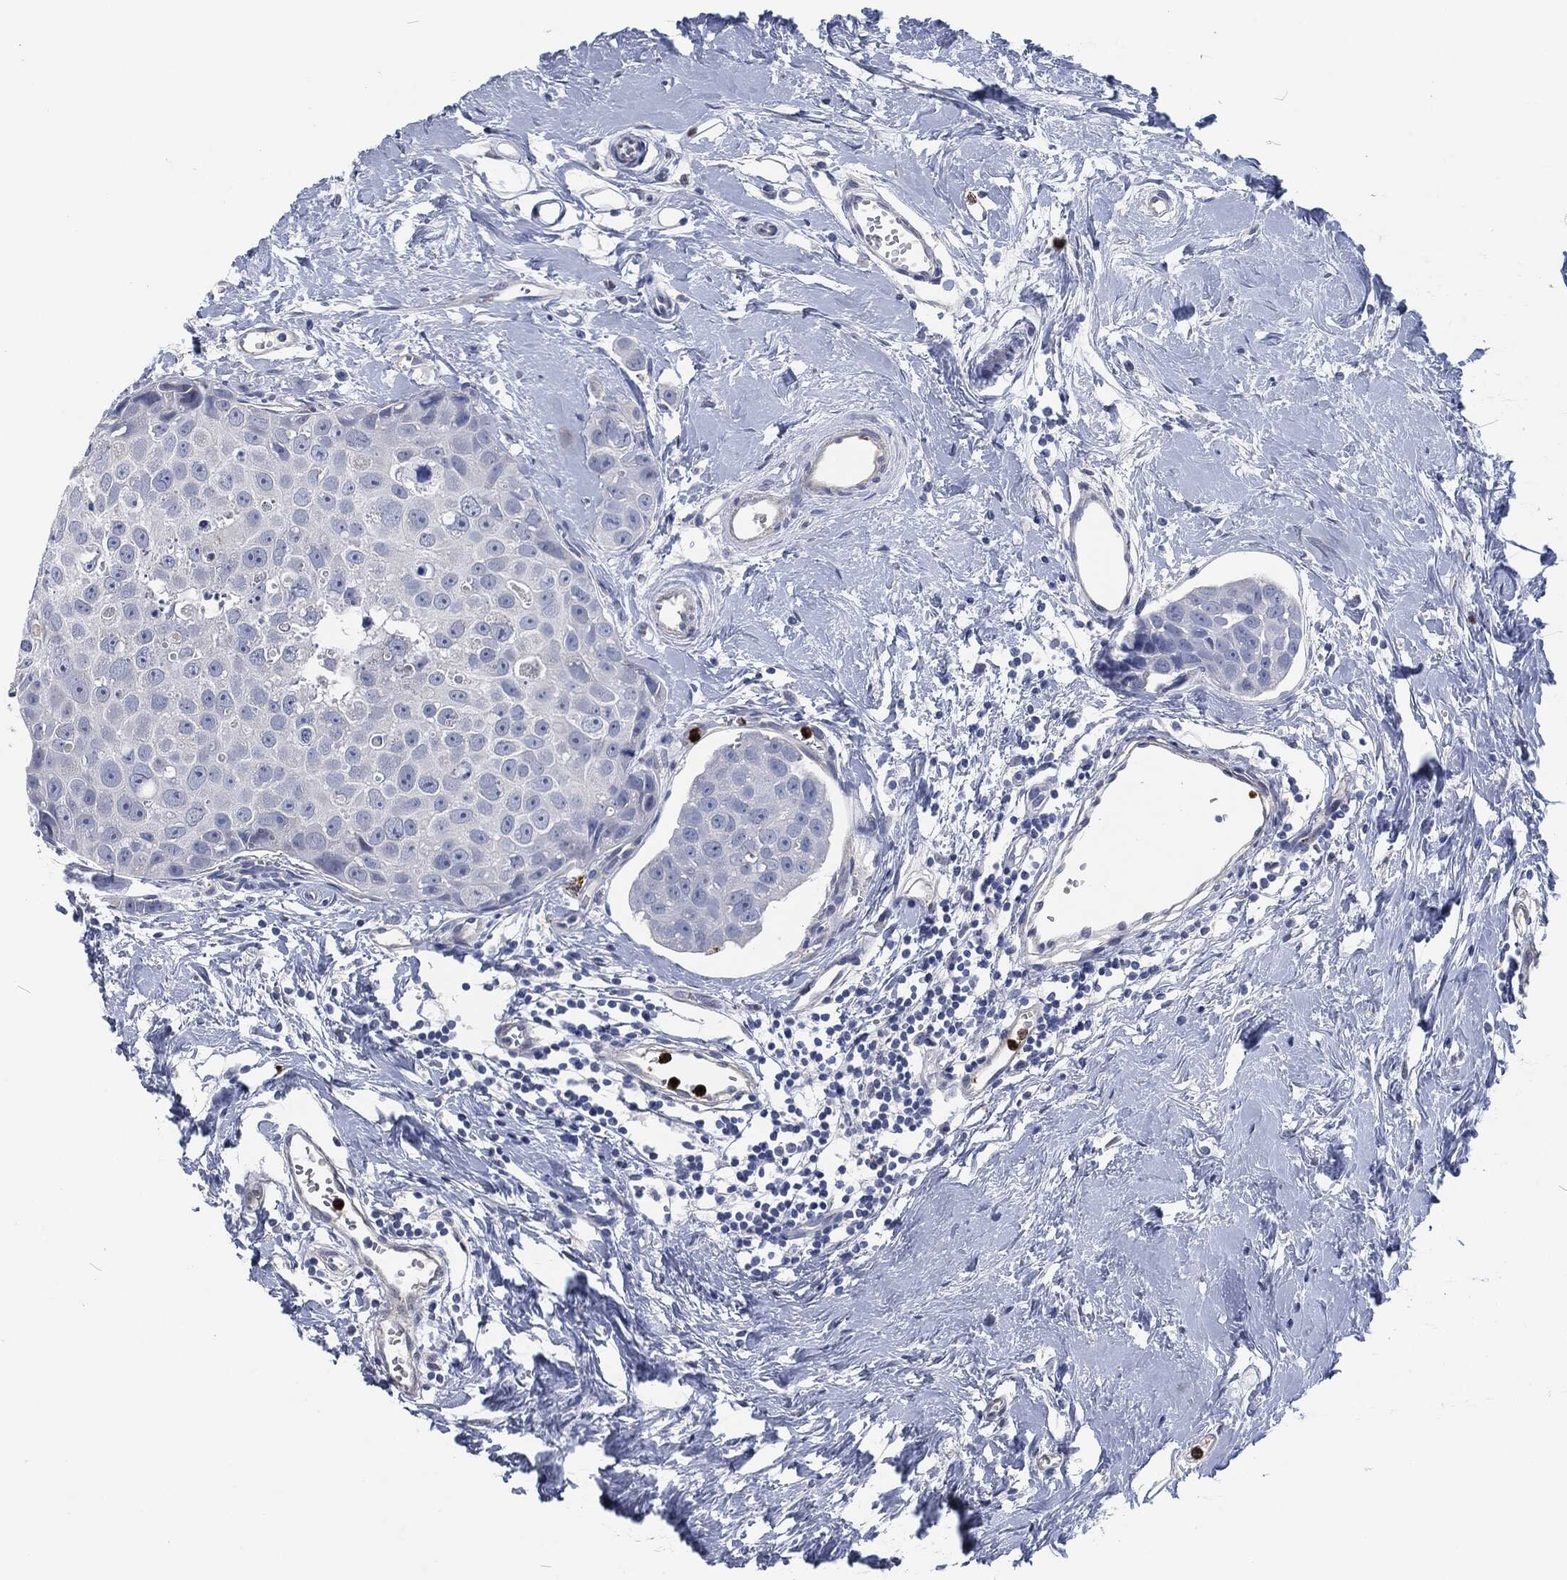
{"staining": {"intensity": "negative", "quantity": "none", "location": "none"}, "tissue": "breast cancer", "cell_type": "Tumor cells", "image_type": "cancer", "snomed": [{"axis": "morphology", "description": "Normal tissue, NOS"}, {"axis": "morphology", "description": "Duct carcinoma"}, {"axis": "topography", "description": "Breast"}], "caption": "A micrograph of breast cancer (intraductal carcinoma) stained for a protein shows no brown staining in tumor cells.", "gene": "MPO", "patient": {"sex": "female", "age": 44}}